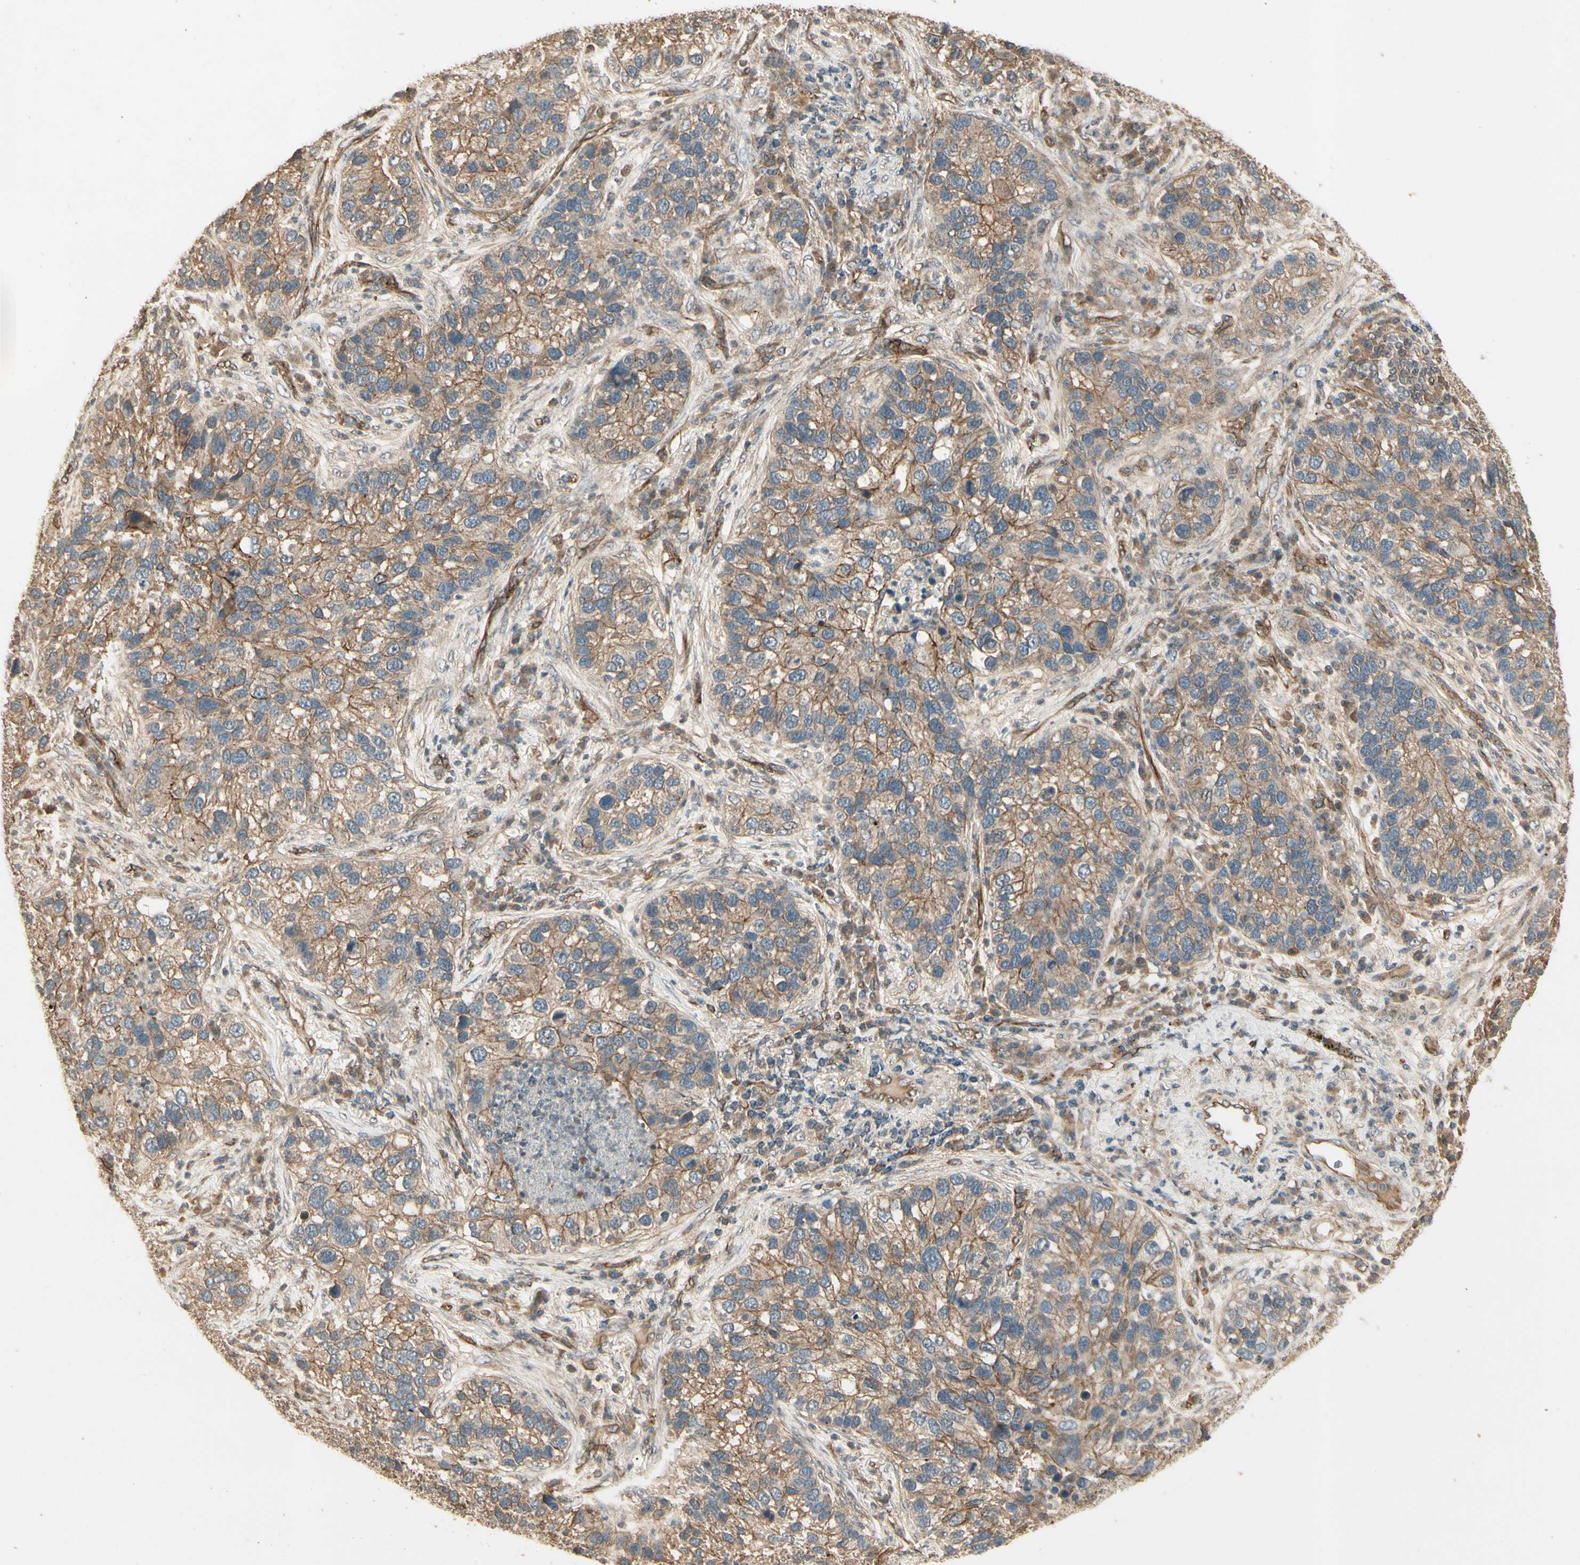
{"staining": {"intensity": "moderate", "quantity": ">75%", "location": "cytoplasmic/membranous"}, "tissue": "lung cancer", "cell_type": "Tumor cells", "image_type": "cancer", "snomed": [{"axis": "morphology", "description": "Normal tissue, NOS"}, {"axis": "morphology", "description": "Adenocarcinoma, NOS"}, {"axis": "topography", "description": "Bronchus"}, {"axis": "topography", "description": "Lung"}], "caption": "High-power microscopy captured an immunohistochemistry photomicrograph of adenocarcinoma (lung), revealing moderate cytoplasmic/membranous expression in approximately >75% of tumor cells.", "gene": "RNF180", "patient": {"sex": "male", "age": 54}}